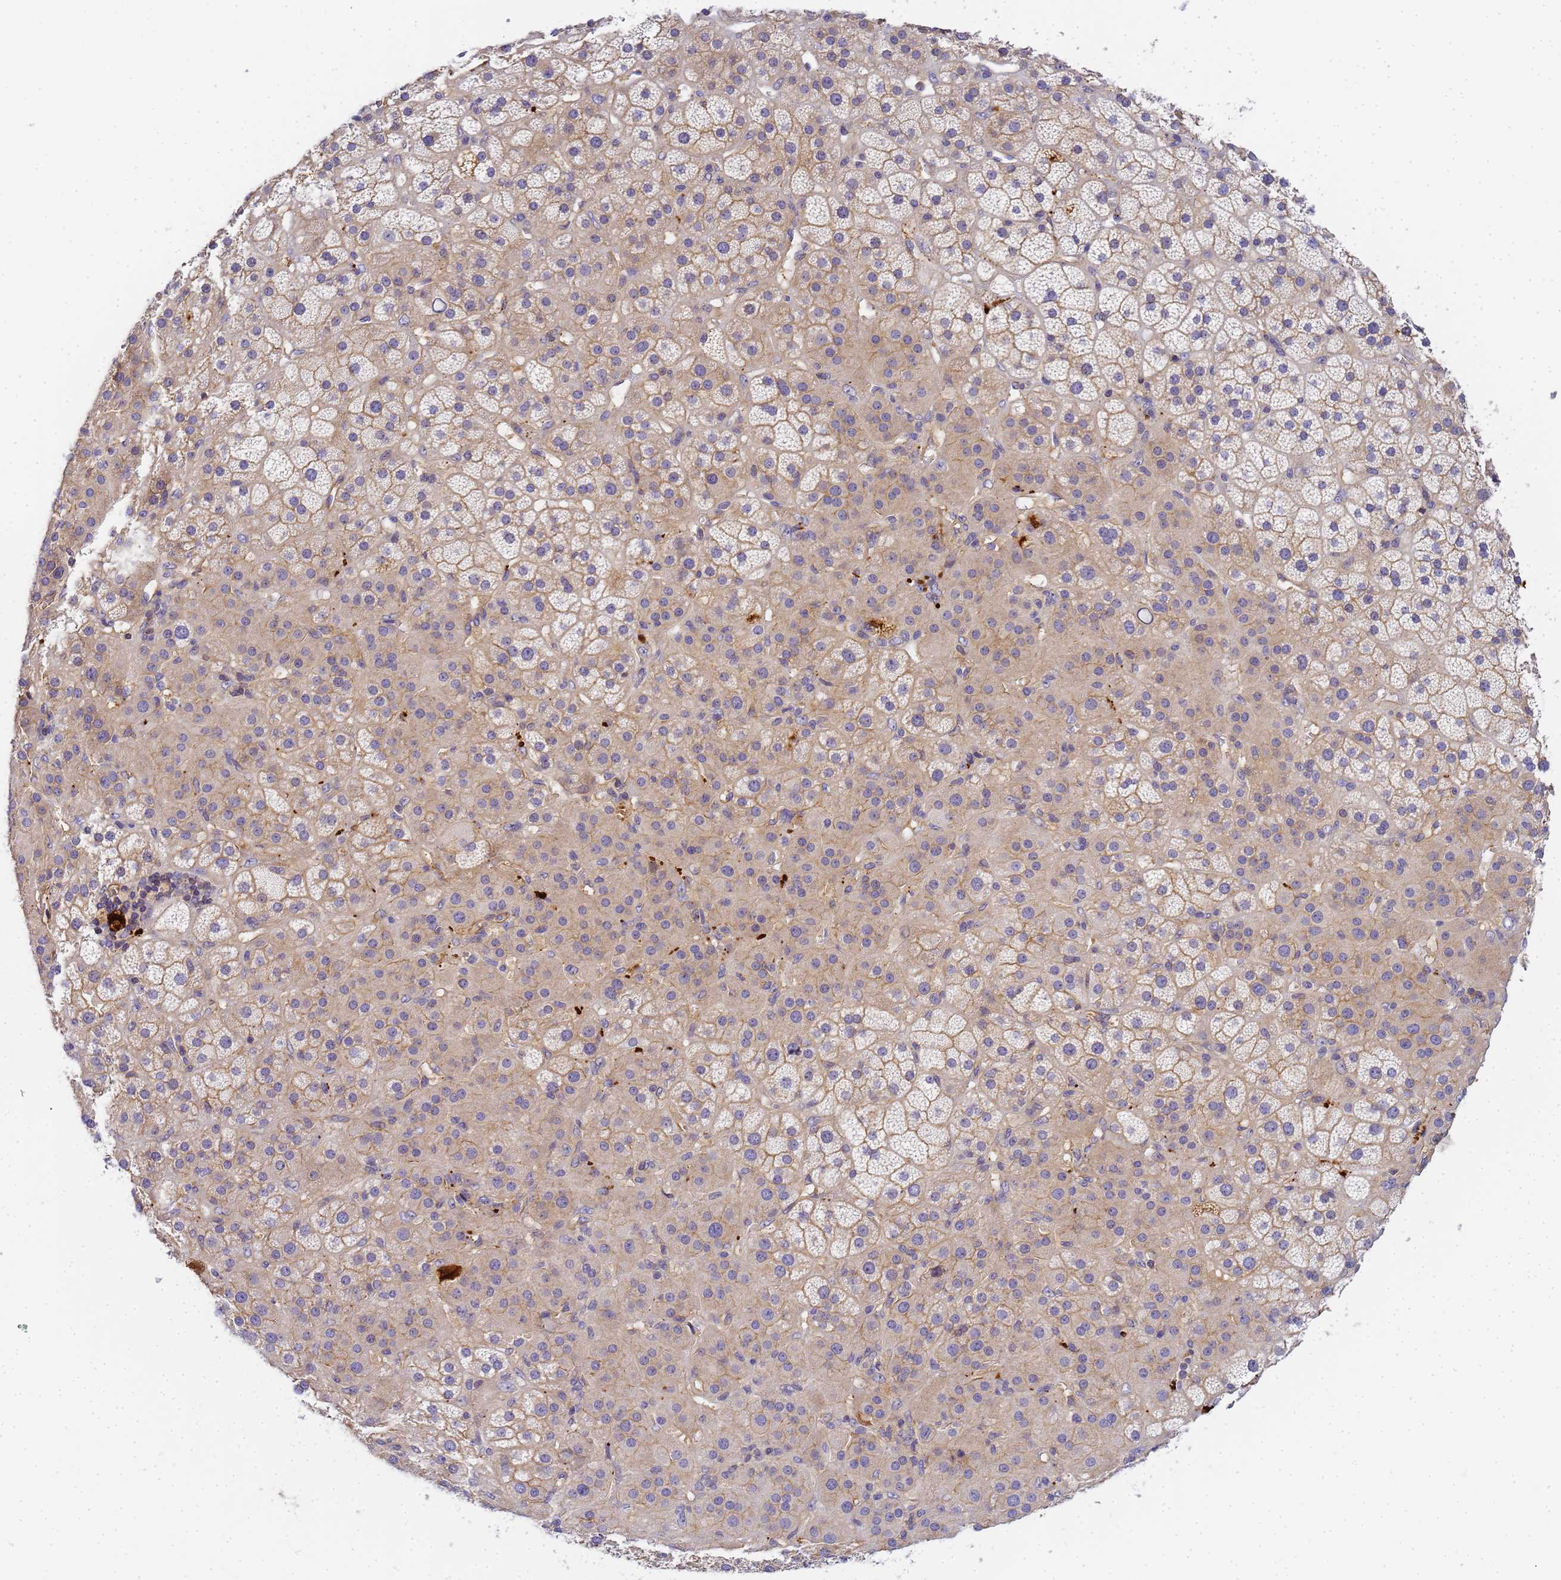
{"staining": {"intensity": "weak", "quantity": "<25%", "location": "cytoplasmic/membranous"}, "tissue": "adrenal gland", "cell_type": "Glandular cells", "image_type": "normal", "snomed": [{"axis": "morphology", "description": "Normal tissue, NOS"}, {"axis": "topography", "description": "Adrenal gland"}], "caption": "DAB immunohistochemical staining of unremarkable adrenal gland displays no significant expression in glandular cells. Nuclei are stained in blue.", "gene": "MYL10", "patient": {"sex": "female", "age": 70}}